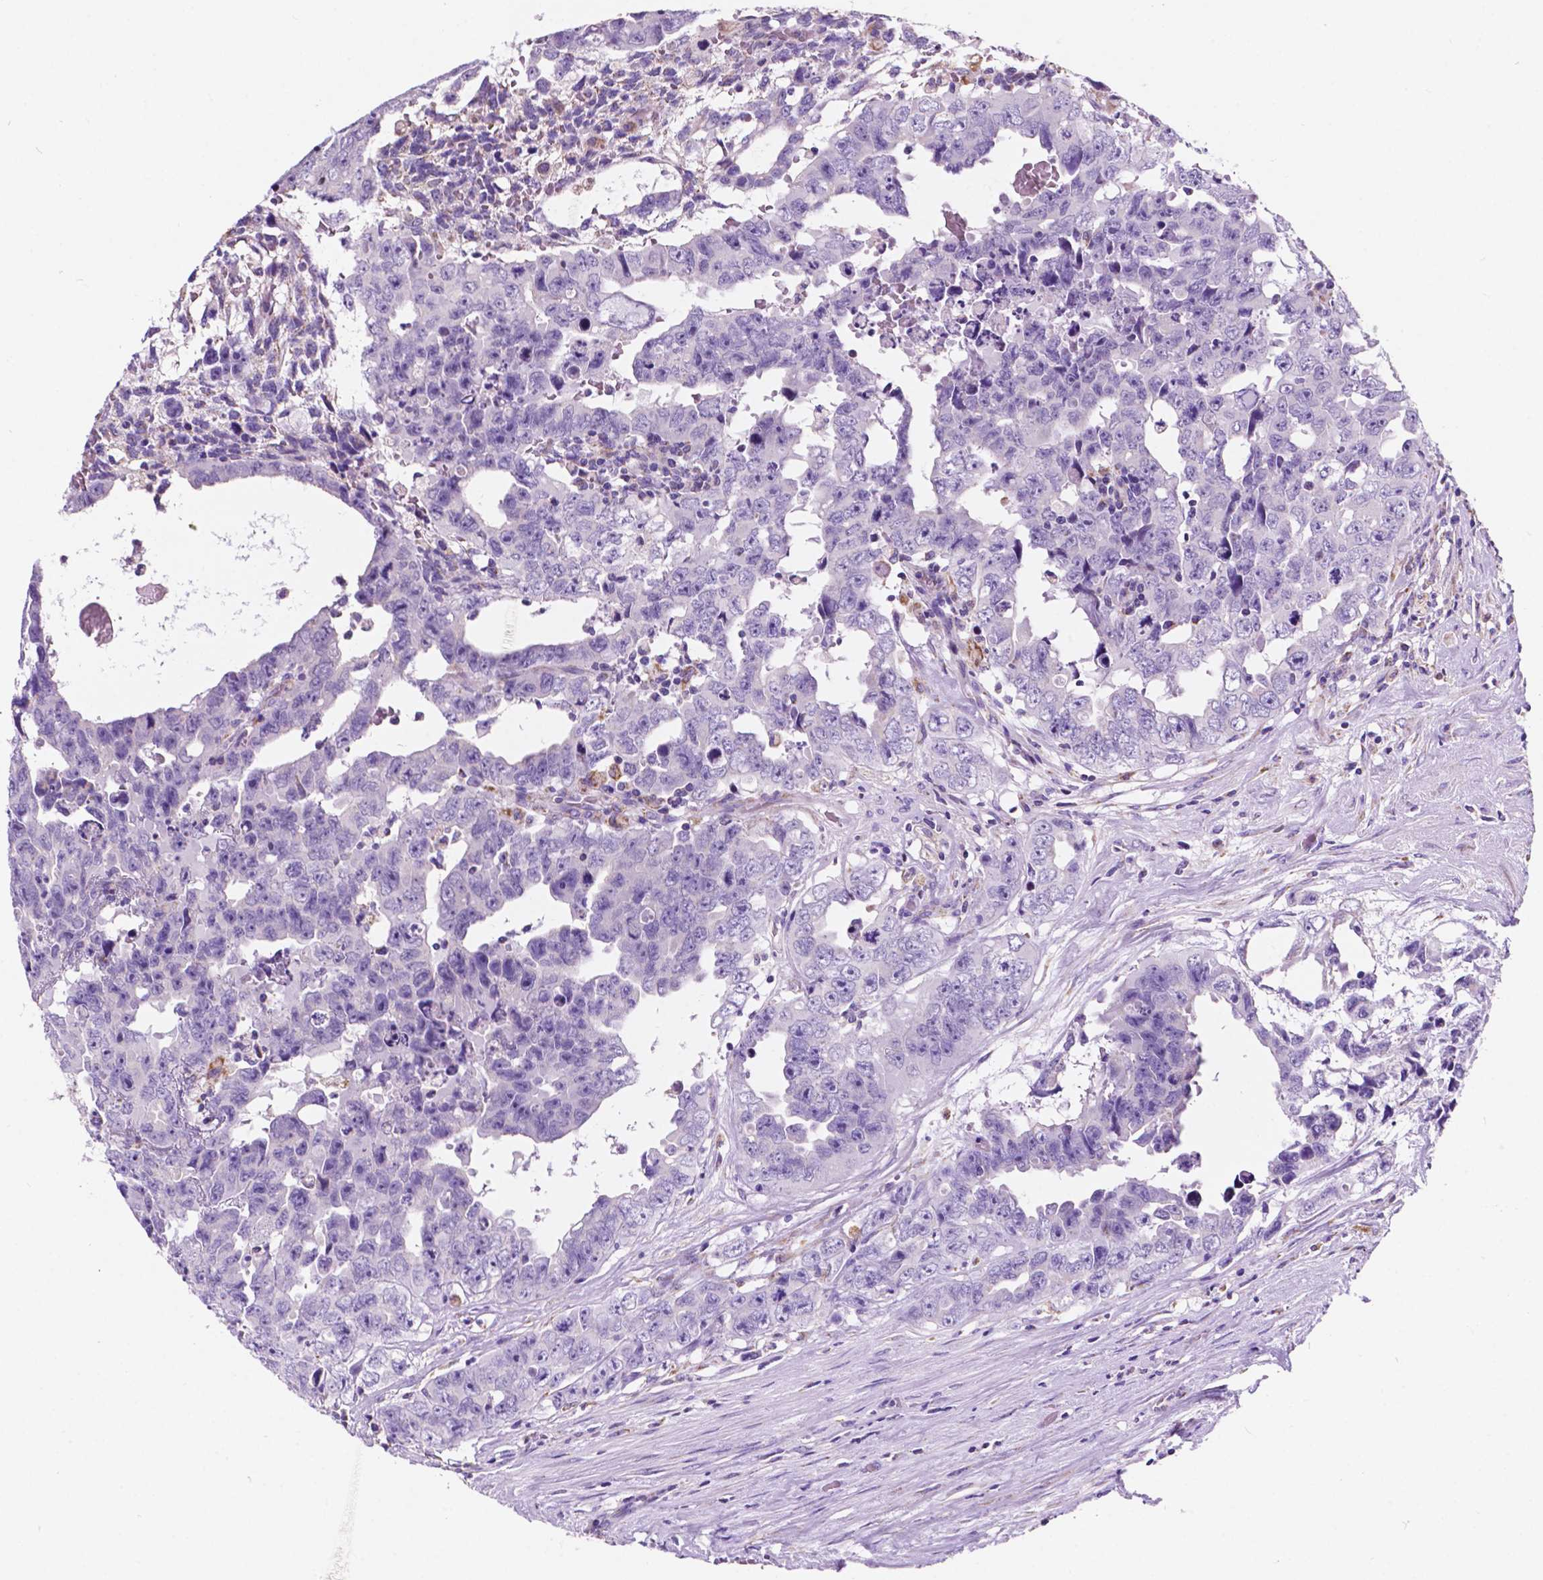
{"staining": {"intensity": "negative", "quantity": "none", "location": "none"}, "tissue": "testis cancer", "cell_type": "Tumor cells", "image_type": "cancer", "snomed": [{"axis": "morphology", "description": "Carcinoma, Embryonal, NOS"}, {"axis": "topography", "description": "Testis"}], "caption": "DAB immunohistochemical staining of testis cancer (embryonal carcinoma) displays no significant positivity in tumor cells. Nuclei are stained in blue.", "gene": "TRPV5", "patient": {"sex": "male", "age": 24}}